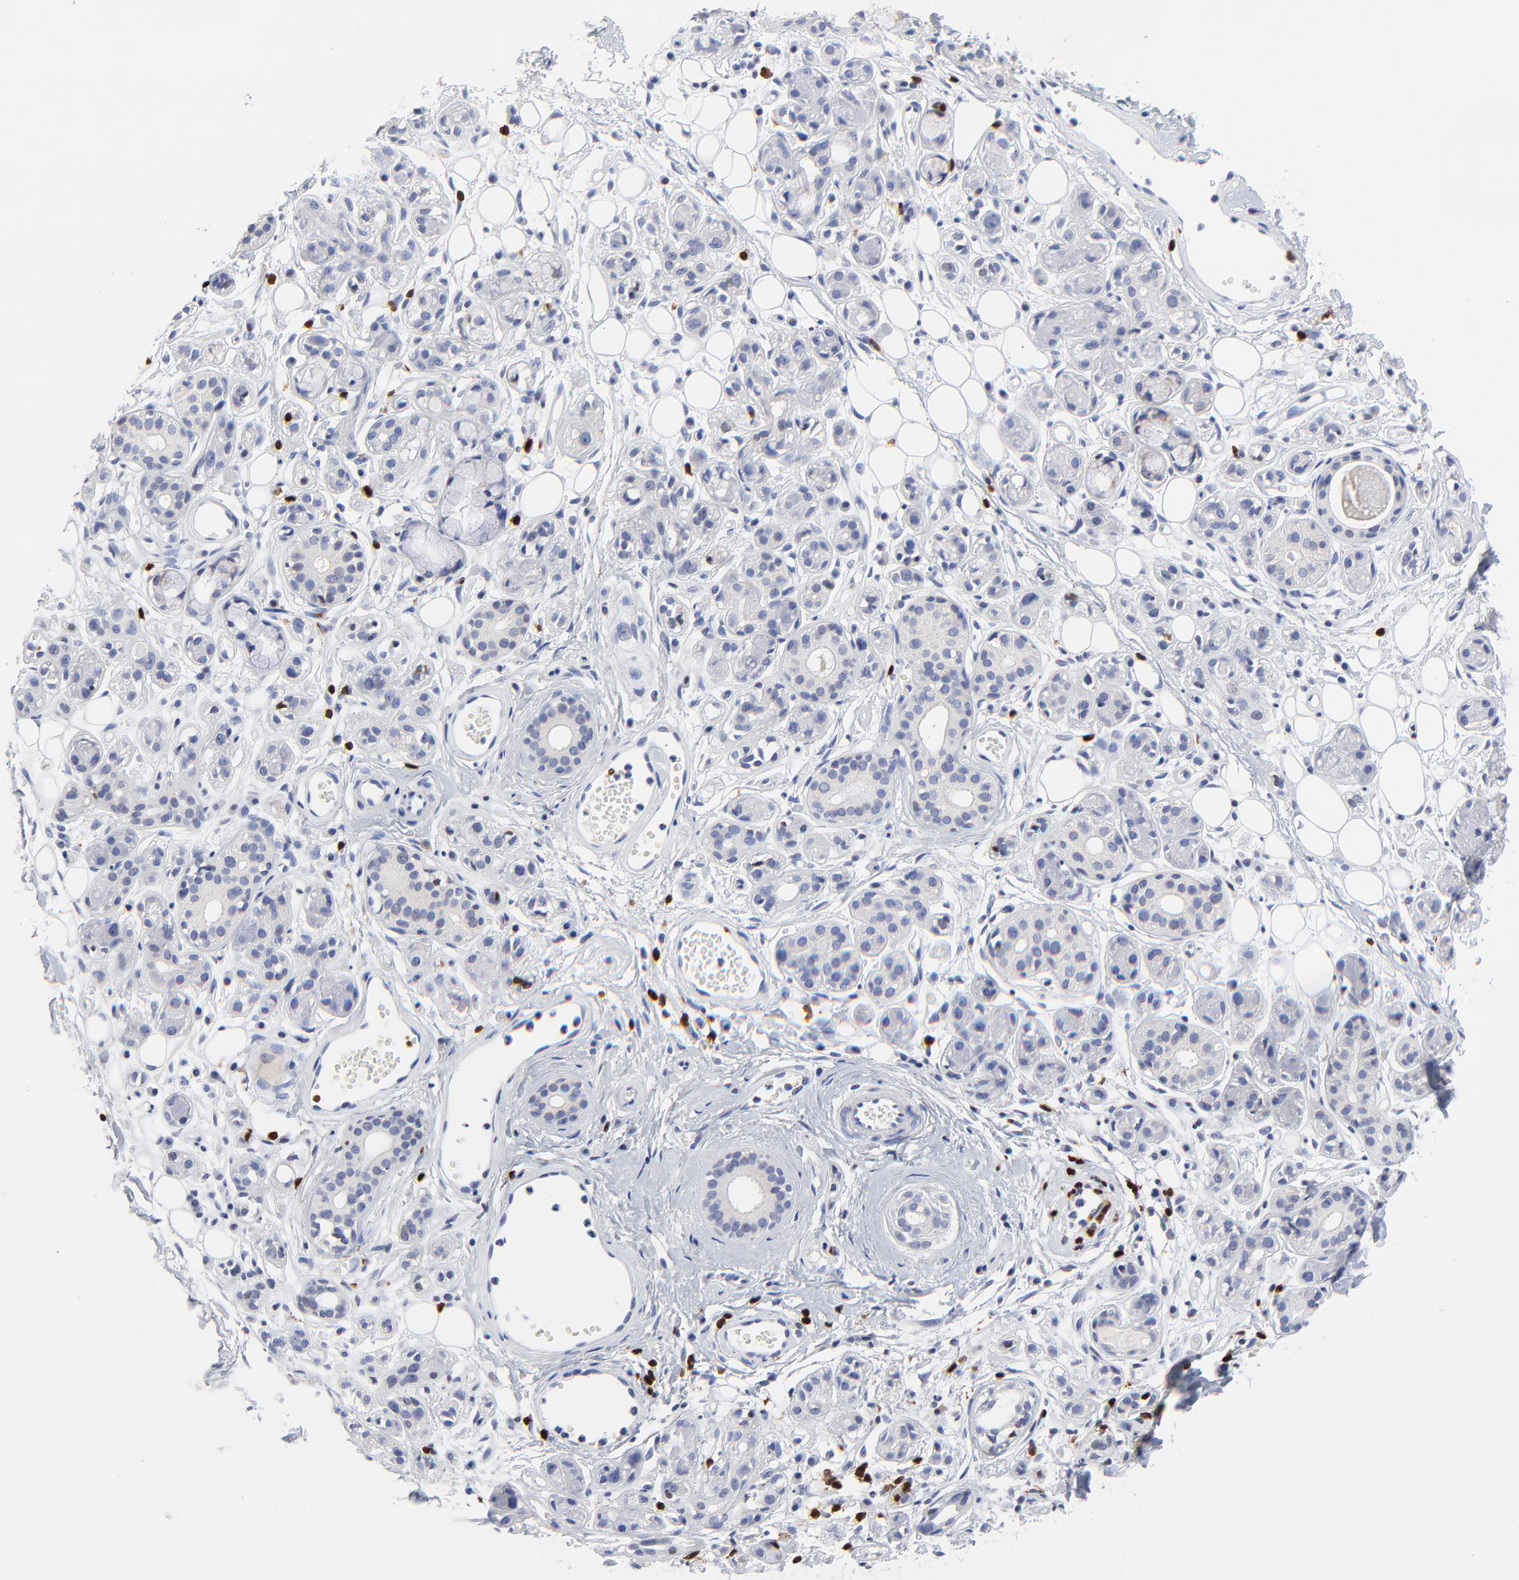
{"staining": {"intensity": "negative", "quantity": "none", "location": "none"}, "tissue": "salivary gland", "cell_type": "Glandular cells", "image_type": "normal", "snomed": [{"axis": "morphology", "description": "Normal tissue, NOS"}, {"axis": "topography", "description": "Salivary gland"}], "caption": "Salivary gland stained for a protein using immunohistochemistry (IHC) reveals no expression glandular cells.", "gene": "ZAP70", "patient": {"sex": "male", "age": 54}}